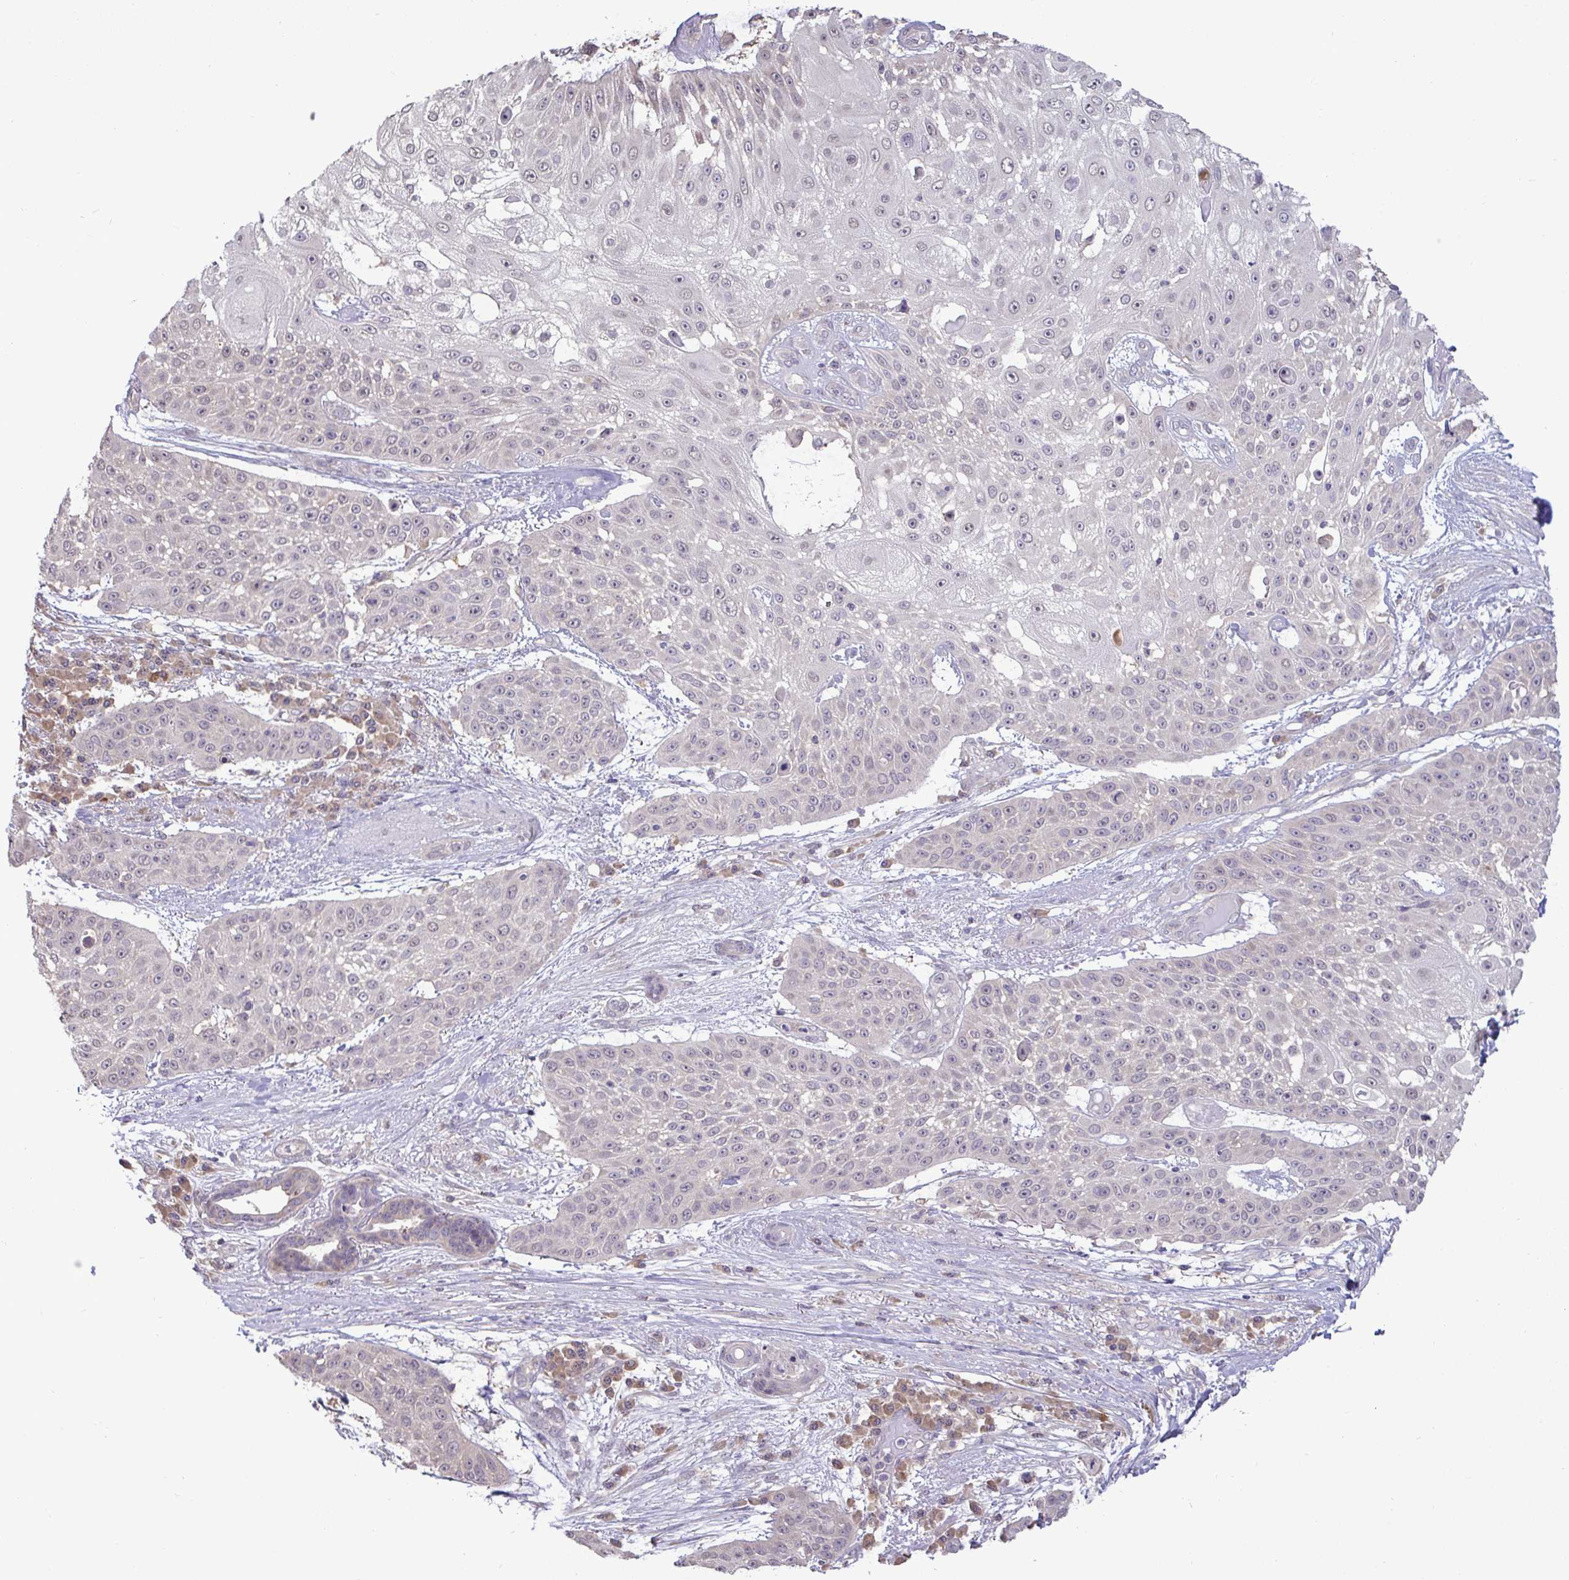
{"staining": {"intensity": "weak", "quantity": "<25%", "location": "nuclear"}, "tissue": "skin cancer", "cell_type": "Tumor cells", "image_type": "cancer", "snomed": [{"axis": "morphology", "description": "Squamous cell carcinoma, NOS"}, {"axis": "topography", "description": "Skin"}], "caption": "This is a micrograph of immunohistochemistry staining of skin cancer, which shows no staining in tumor cells.", "gene": "TMEM41A", "patient": {"sex": "female", "age": 86}}